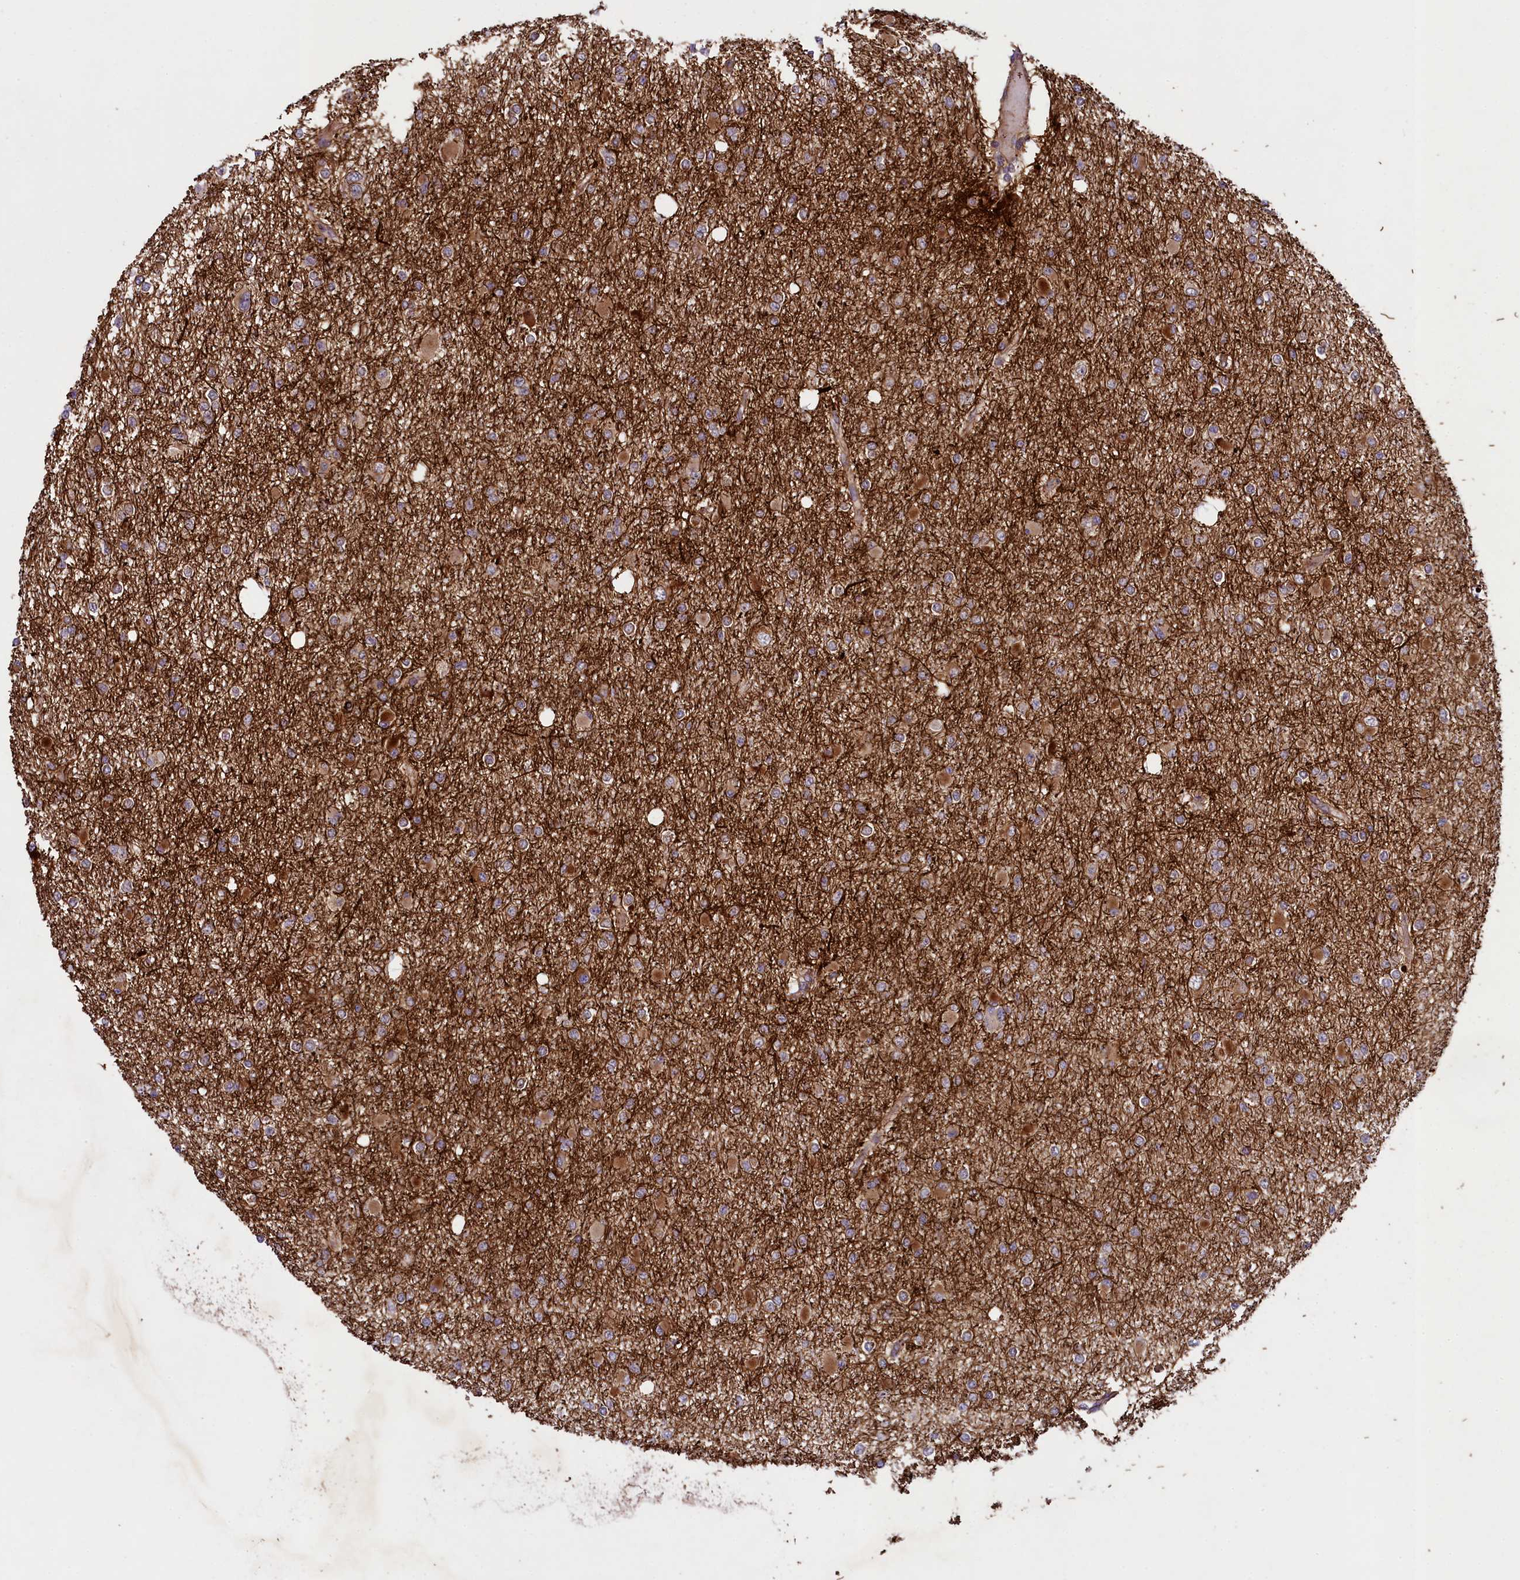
{"staining": {"intensity": "moderate", "quantity": "25%-75%", "location": "cytoplasmic/membranous"}, "tissue": "glioma", "cell_type": "Tumor cells", "image_type": "cancer", "snomed": [{"axis": "morphology", "description": "Glioma, malignant, Low grade"}, {"axis": "topography", "description": "Brain"}], "caption": "IHC of glioma exhibits medium levels of moderate cytoplasmic/membranous expression in about 25%-75% of tumor cells.", "gene": "CCDC102A", "patient": {"sex": "female", "age": 22}}